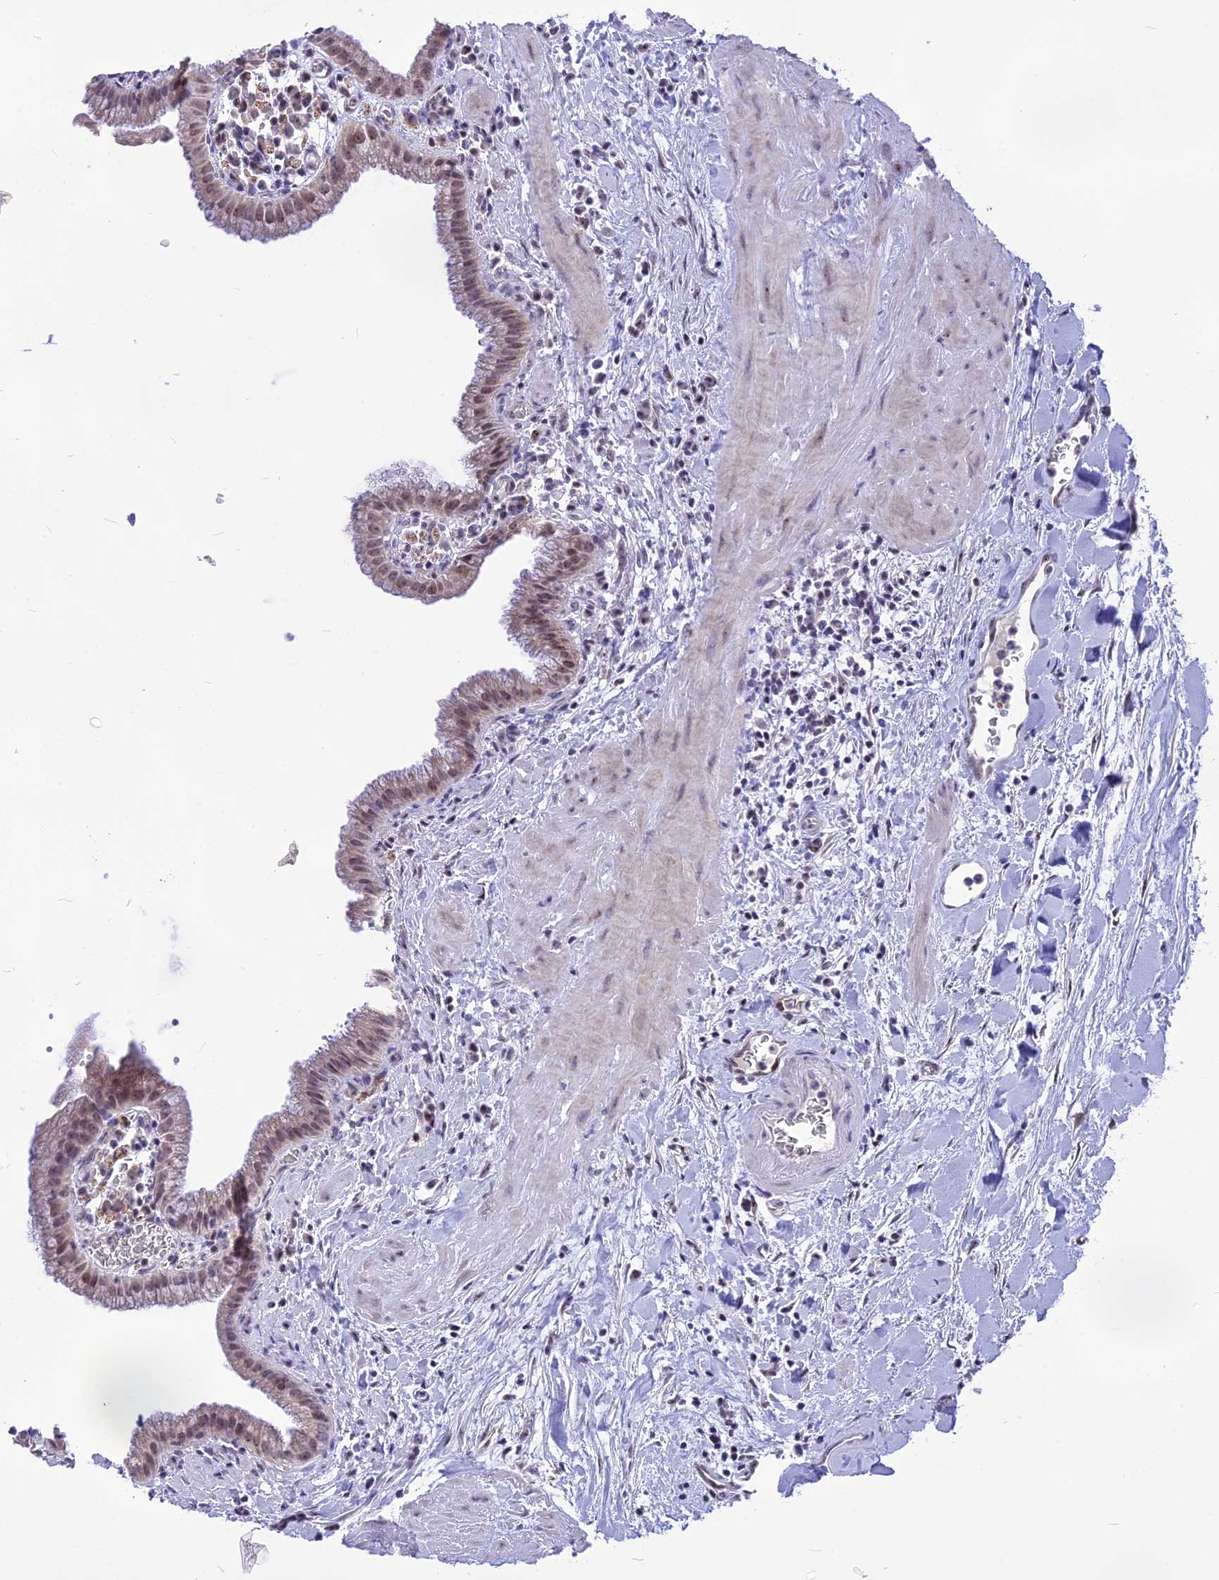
{"staining": {"intensity": "moderate", "quantity": "25%-75%", "location": "cytoplasmic/membranous,nuclear"}, "tissue": "gallbladder", "cell_type": "Glandular cells", "image_type": "normal", "snomed": [{"axis": "morphology", "description": "Normal tissue, NOS"}, {"axis": "topography", "description": "Gallbladder"}], "caption": "Immunohistochemistry (IHC) micrograph of normal gallbladder: human gallbladder stained using immunohistochemistry (IHC) exhibits medium levels of moderate protein expression localized specifically in the cytoplasmic/membranous,nuclear of glandular cells, appearing as a cytoplasmic/membranous,nuclear brown color.", "gene": "CMSS1", "patient": {"sex": "male", "age": 78}}